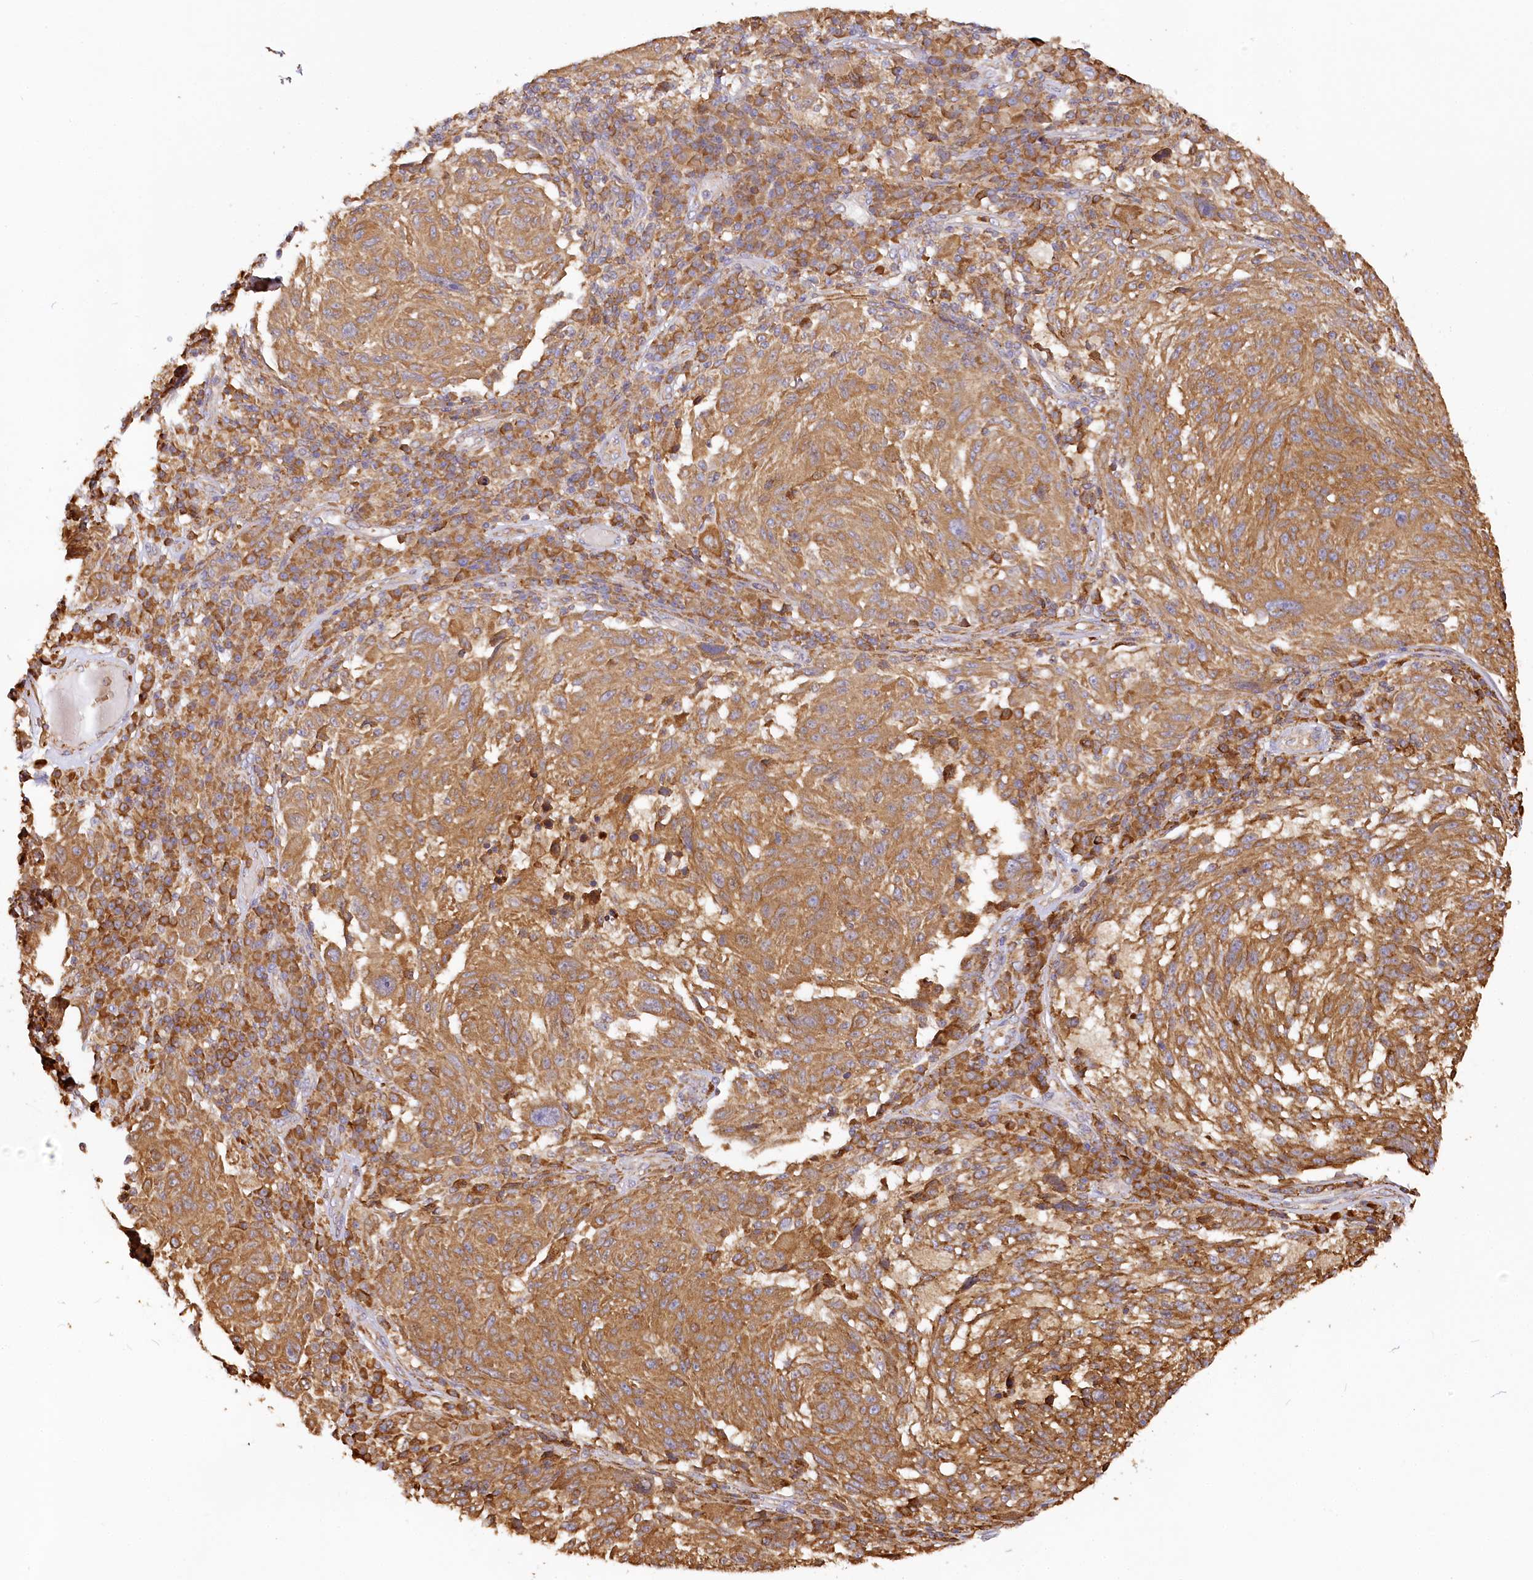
{"staining": {"intensity": "moderate", "quantity": ">75%", "location": "cytoplasmic/membranous"}, "tissue": "melanoma", "cell_type": "Tumor cells", "image_type": "cancer", "snomed": [{"axis": "morphology", "description": "Malignant melanoma, NOS"}, {"axis": "topography", "description": "Skin"}], "caption": "Immunohistochemical staining of malignant melanoma reveals moderate cytoplasmic/membranous protein staining in about >75% of tumor cells.", "gene": "ACAP2", "patient": {"sex": "male", "age": 53}}